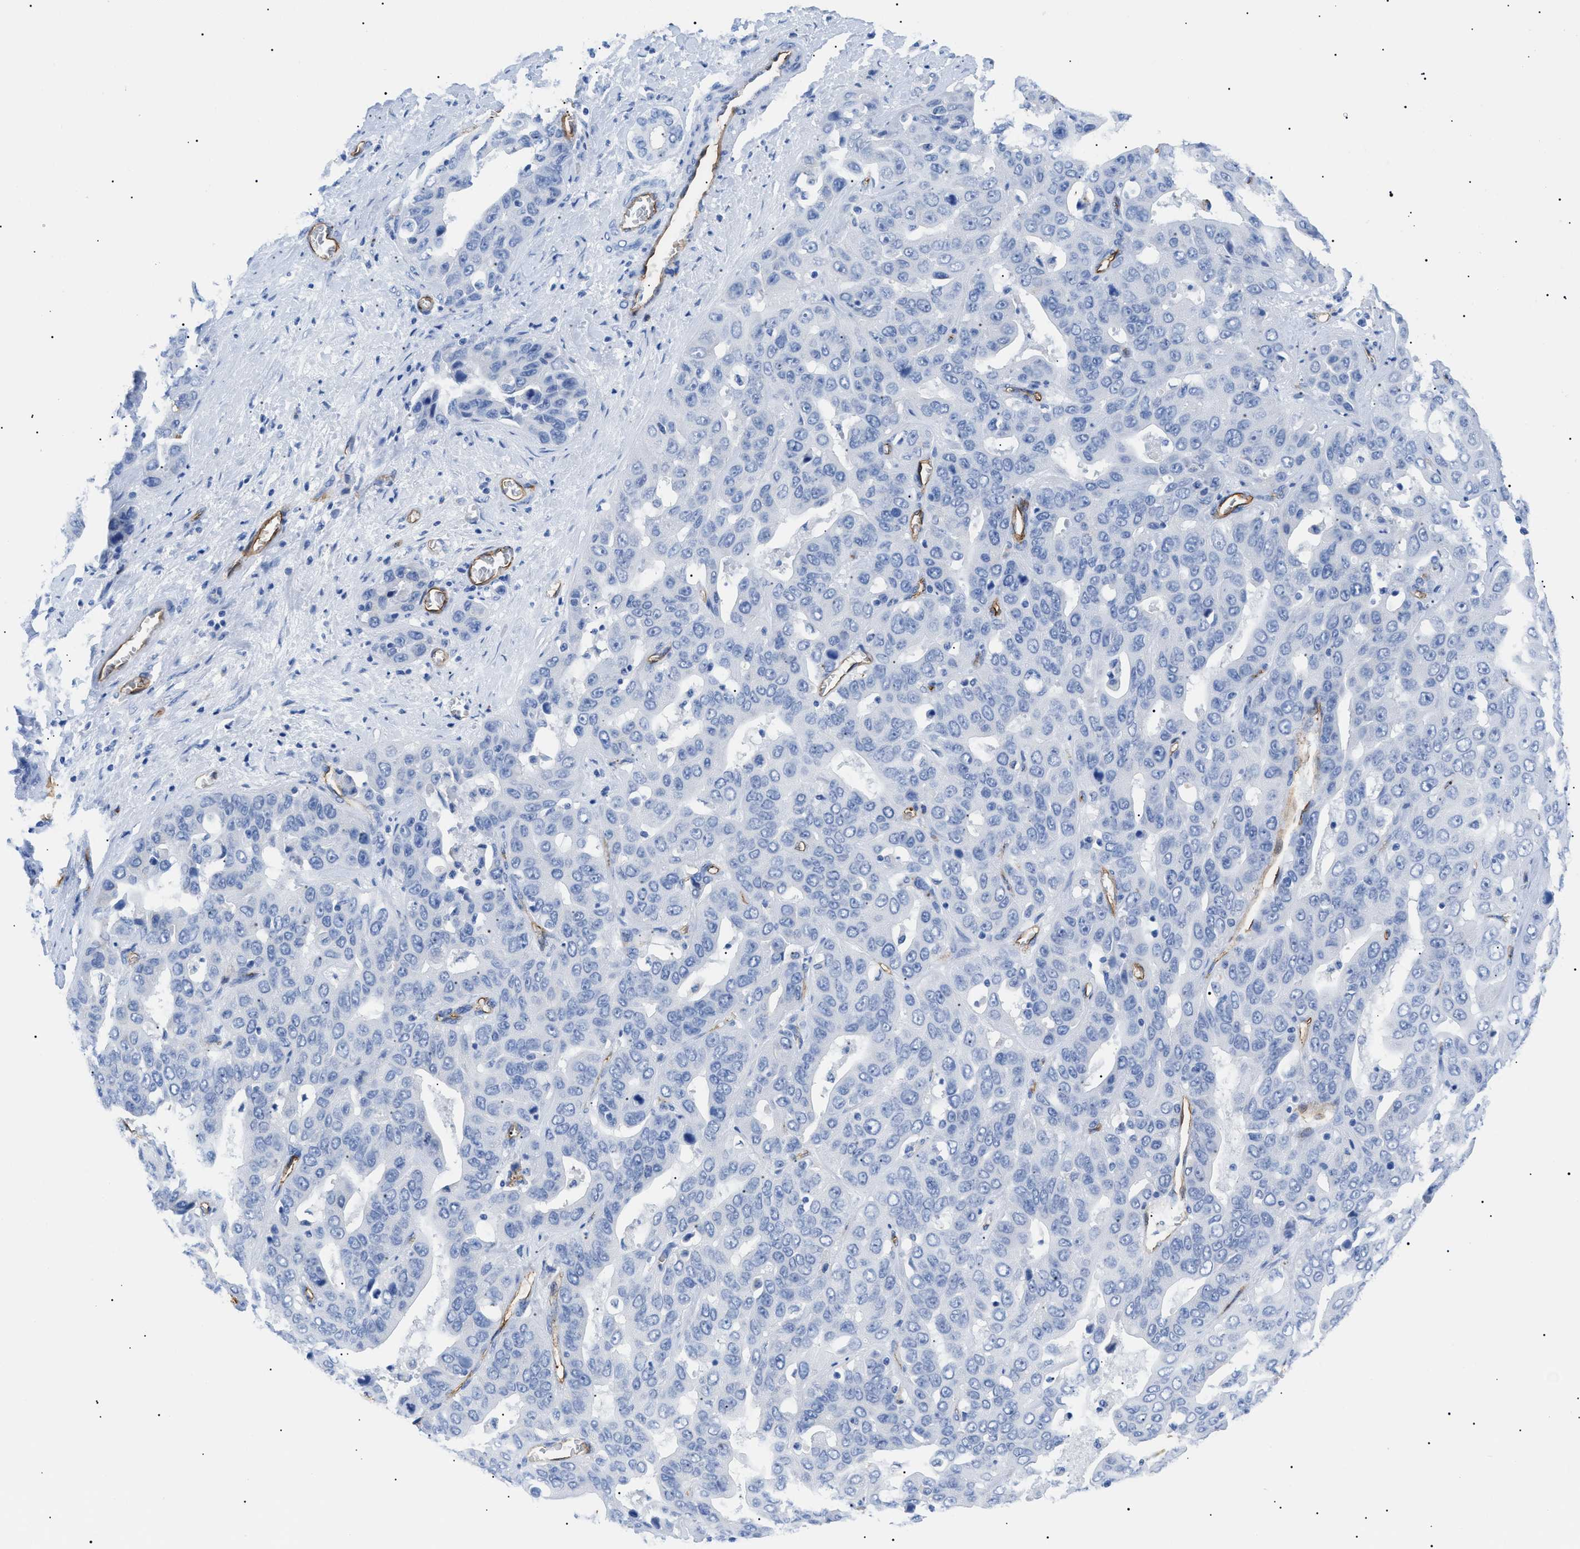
{"staining": {"intensity": "negative", "quantity": "none", "location": "none"}, "tissue": "liver cancer", "cell_type": "Tumor cells", "image_type": "cancer", "snomed": [{"axis": "morphology", "description": "Cholangiocarcinoma"}, {"axis": "topography", "description": "Liver"}], "caption": "DAB (3,3'-diaminobenzidine) immunohistochemical staining of liver cancer (cholangiocarcinoma) reveals no significant staining in tumor cells.", "gene": "PODXL", "patient": {"sex": "female", "age": 52}}